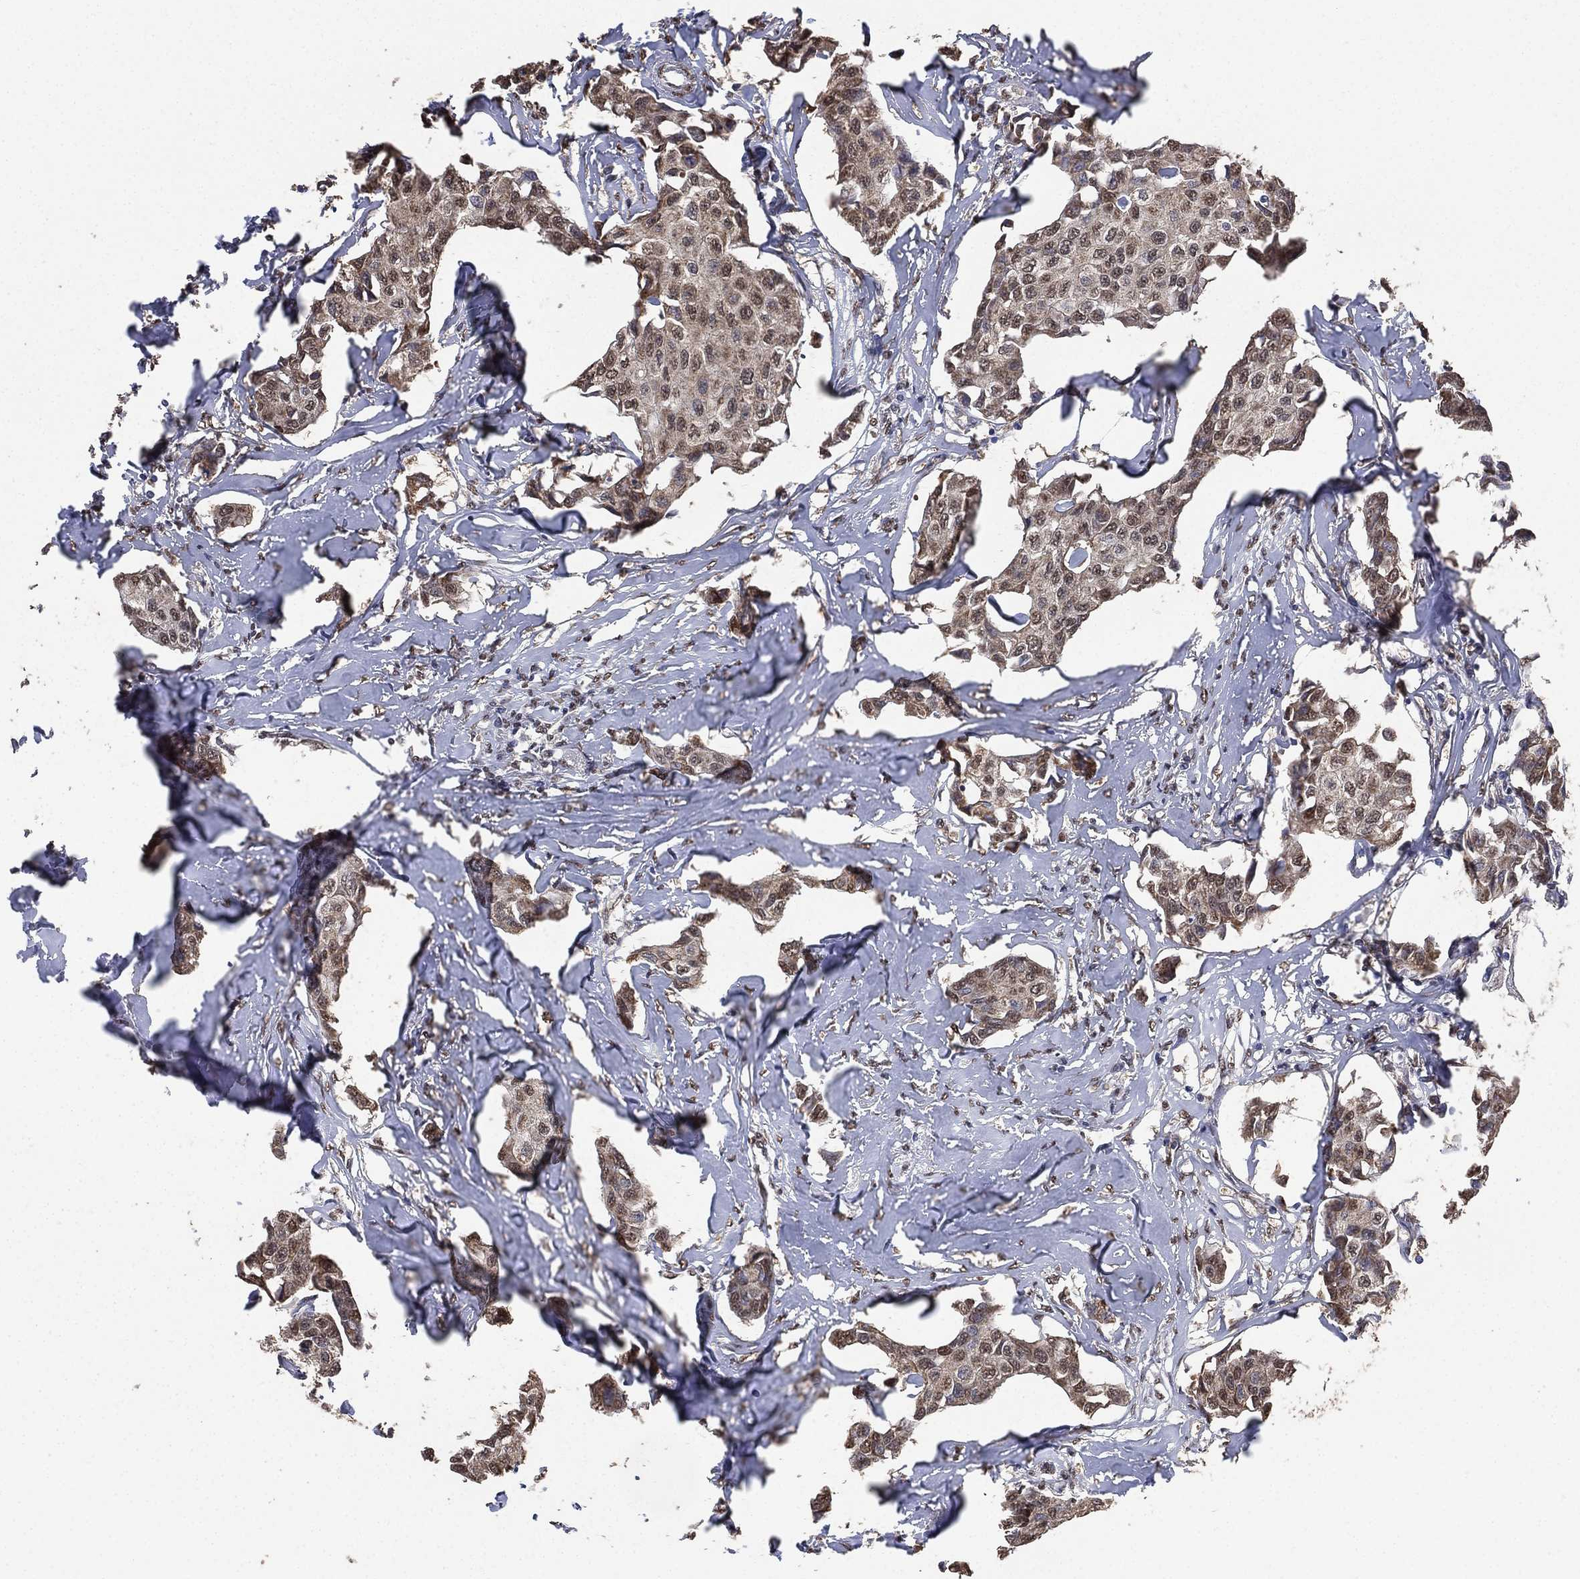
{"staining": {"intensity": "moderate", "quantity": "25%-75%", "location": "nuclear"}, "tissue": "breast cancer", "cell_type": "Tumor cells", "image_type": "cancer", "snomed": [{"axis": "morphology", "description": "Duct carcinoma"}, {"axis": "topography", "description": "Breast"}], "caption": "This is a micrograph of IHC staining of breast cancer (intraductal carcinoma), which shows moderate positivity in the nuclear of tumor cells.", "gene": "ALDH7A1", "patient": {"sex": "female", "age": 80}}